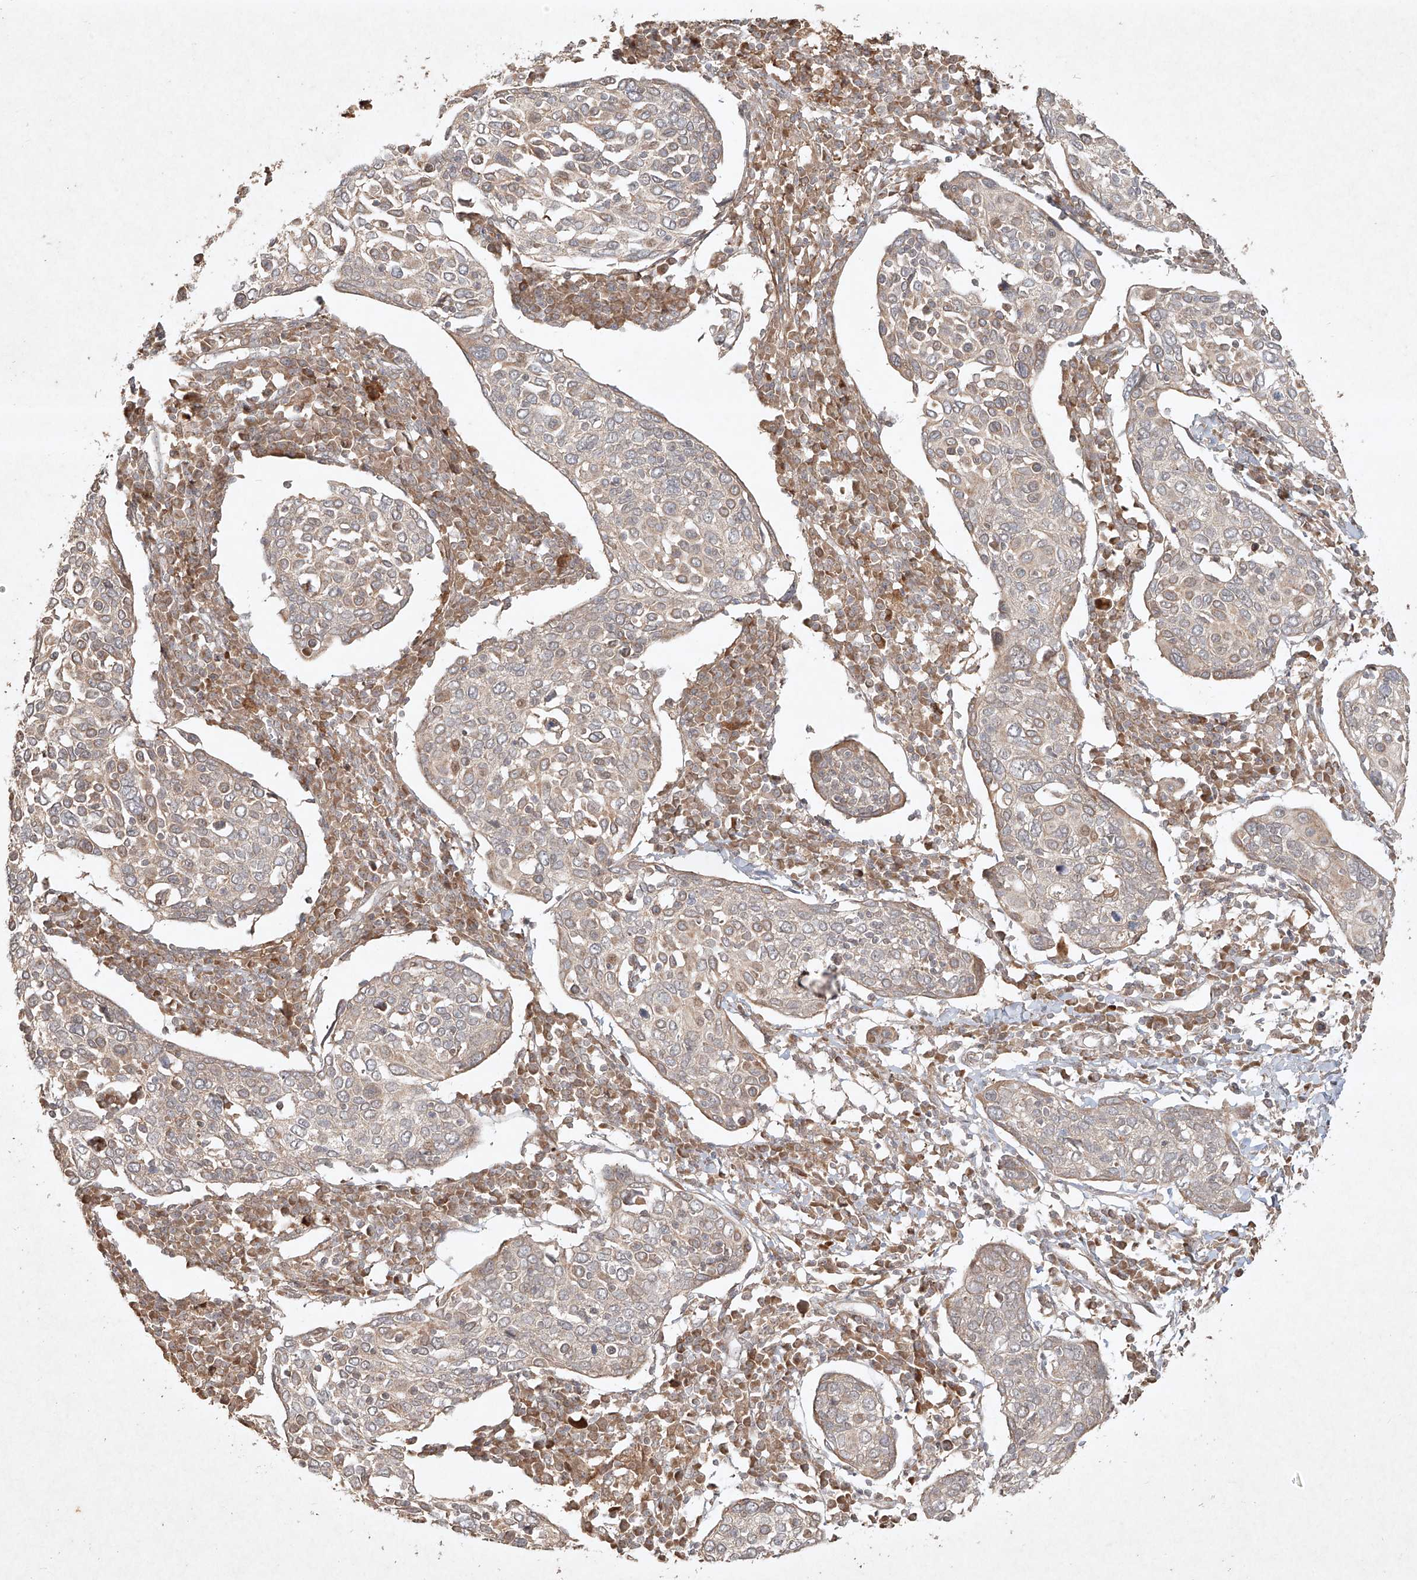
{"staining": {"intensity": "negative", "quantity": "none", "location": "none"}, "tissue": "cervical cancer", "cell_type": "Tumor cells", "image_type": "cancer", "snomed": [{"axis": "morphology", "description": "Squamous cell carcinoma, NOS"}, {"axis": "topography", "description": "Cervix"}], "caption": "The histopathology image demonstrates no staining of tumor cells in squamous cell carcinoma (cervical).", "gene": "CYYR1", "patient": {"sex": "female", "age": 40}}